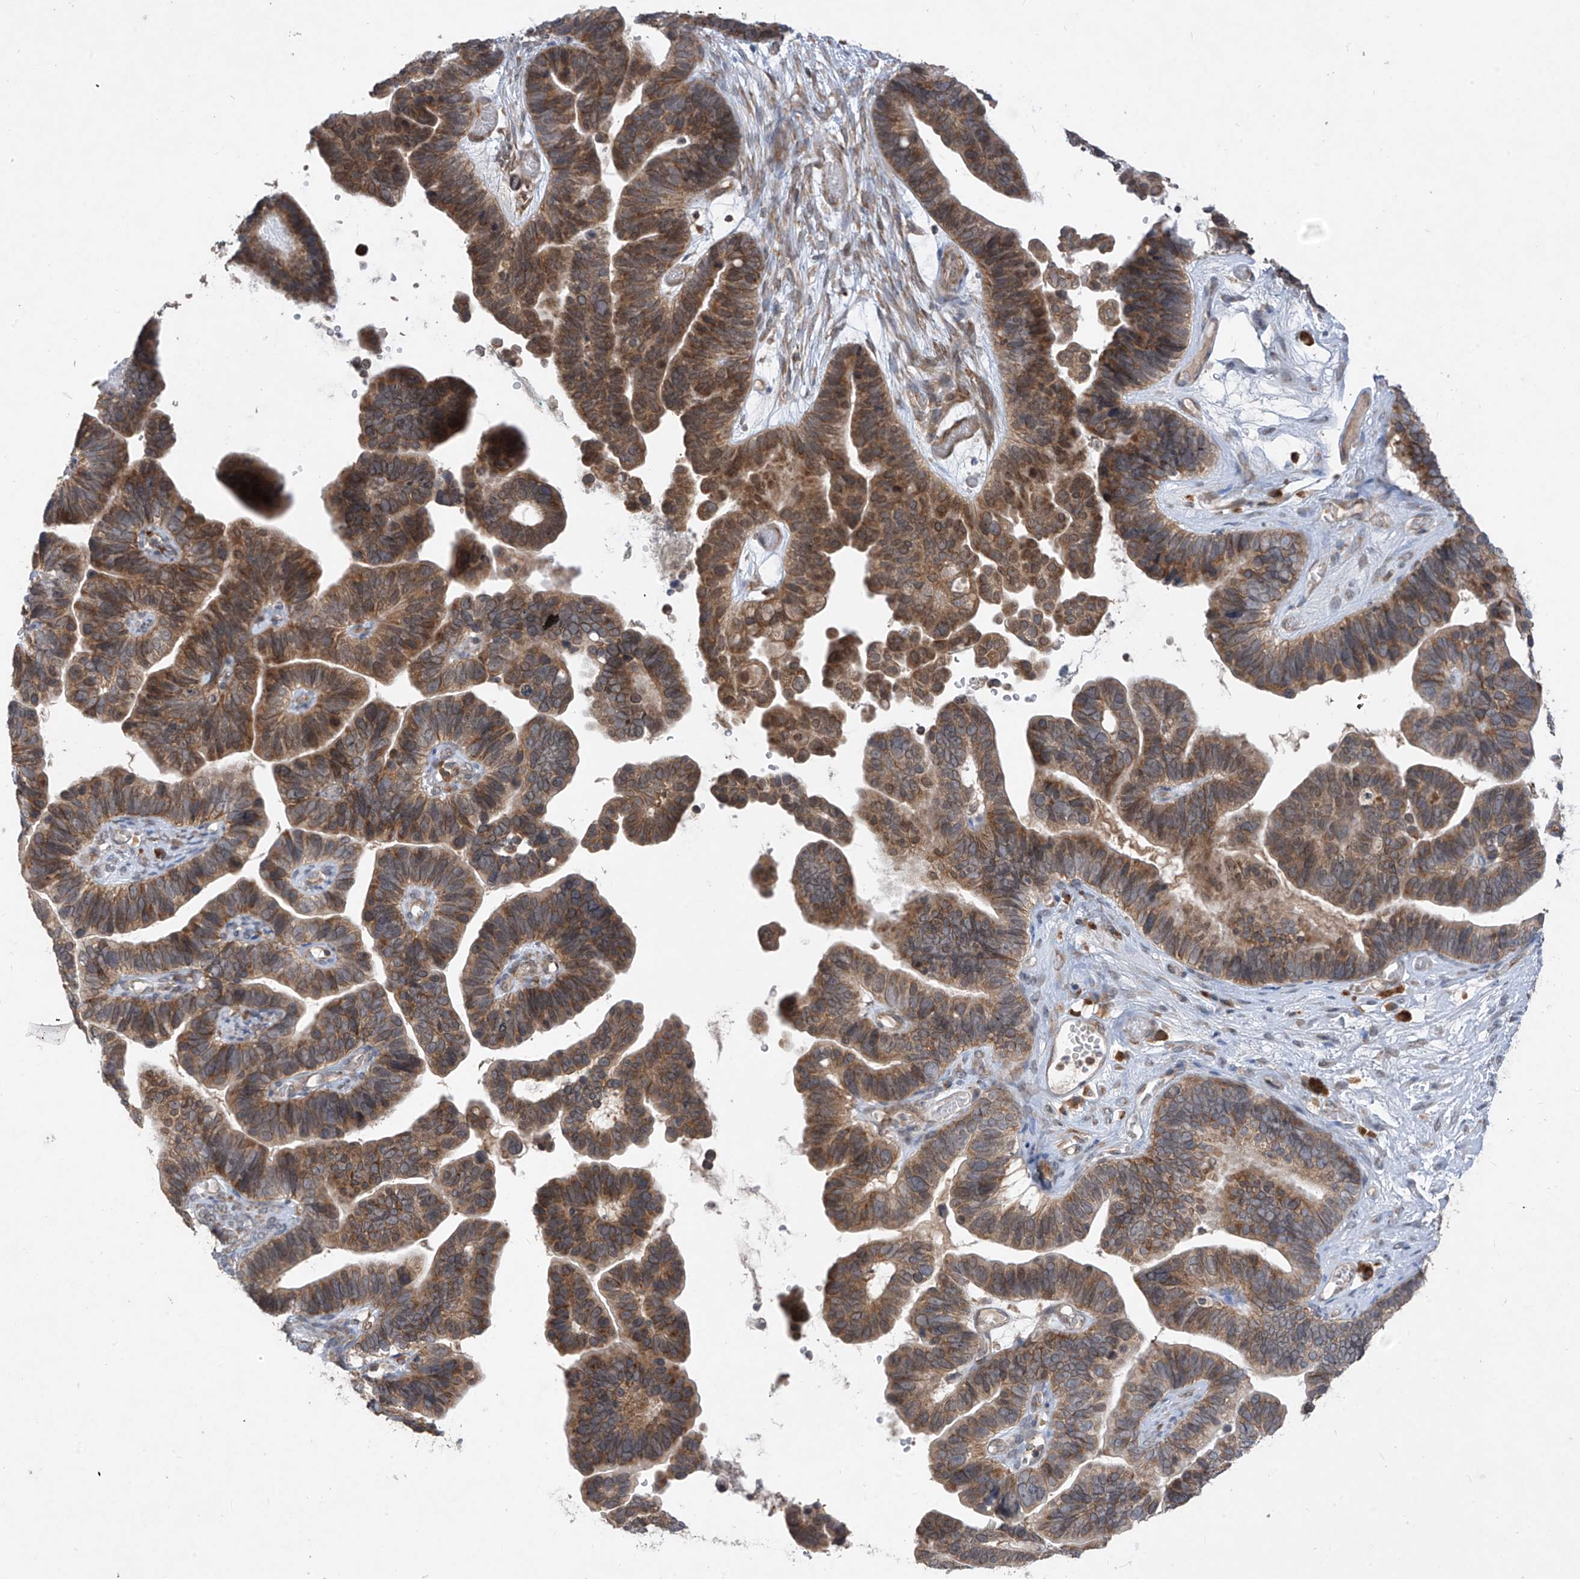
{"staining": {"intensity": "moderate", "quantity": ">75%", "location": "cytoplasmic/membranous"}, "tissue": "ovarian cancer", "cell_type": "Tumor cells", "image_type": "cancer", "snomed": [{"axis": "morphology", "description": "Cystadenocarcinoma, serous, NOS"}, {"axis": "topography", "description": "Ovary"}], "caption": "Ovarian cancer stained with DAB IHC demonstrates medium levels of moderate cytoplasmic/membranous positivity in about >75% of tumor cells.", "gene": "RPL34", "patient": {"sex": "female", "age": 56}}